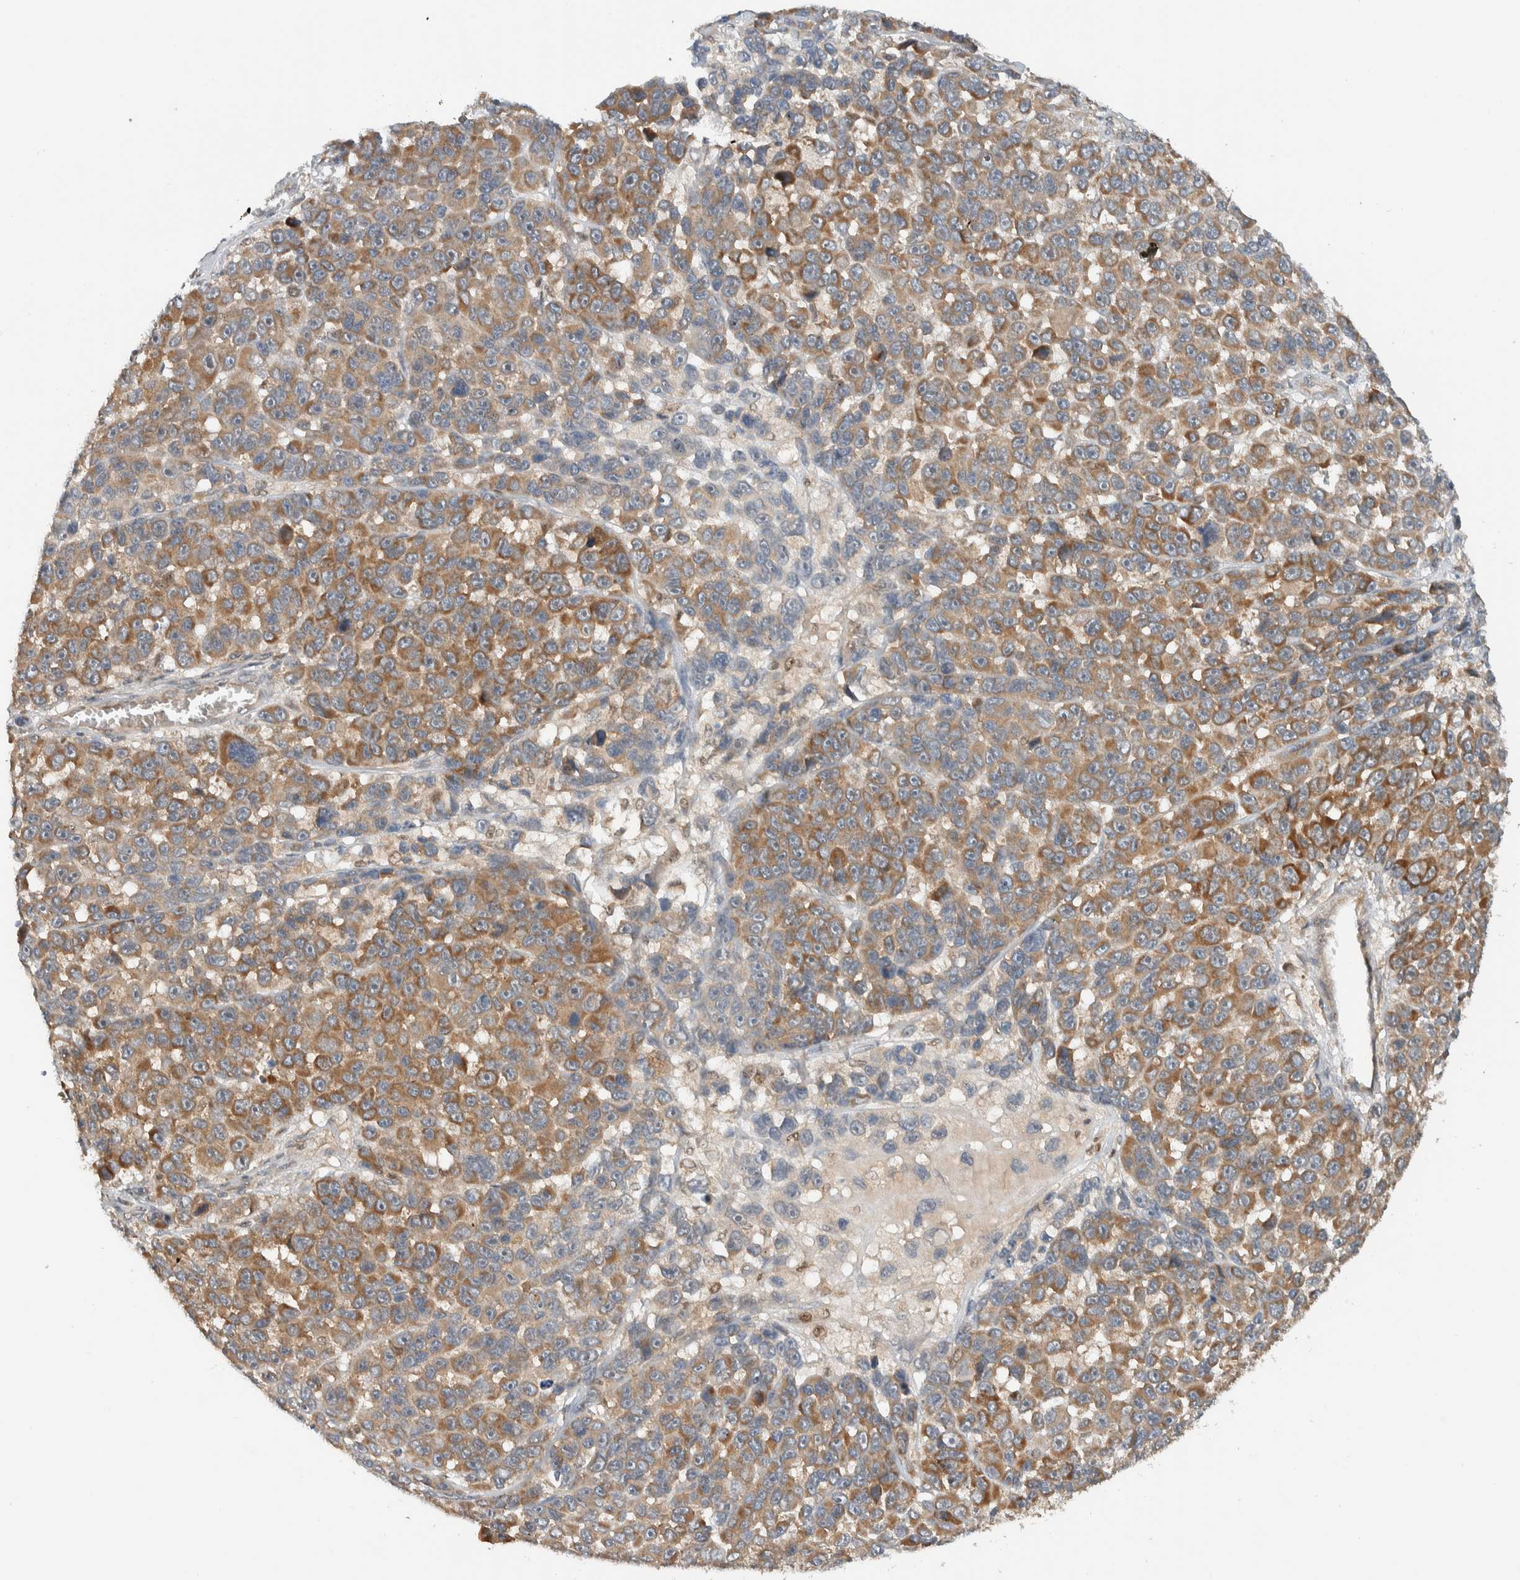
{"staining": {"intensity": "moderate", "quantity": ">75%", "location": "cytoplasmic/membranous"}, "tissue": "melanoma", "cell_type": "Tumor cells", "image_type": "cancer", "snomed": [{"axis": "morphology", "description": "Malignant melanoma, NOS"}, {"axis": "topography", "description": "Skin"}], "caption": "Human malignant melanoma stained with a protein marker demonstrates moderate staining in tumor cells.", "gene": "VPS53", "patient": {"sex": "male", "age": 53}}